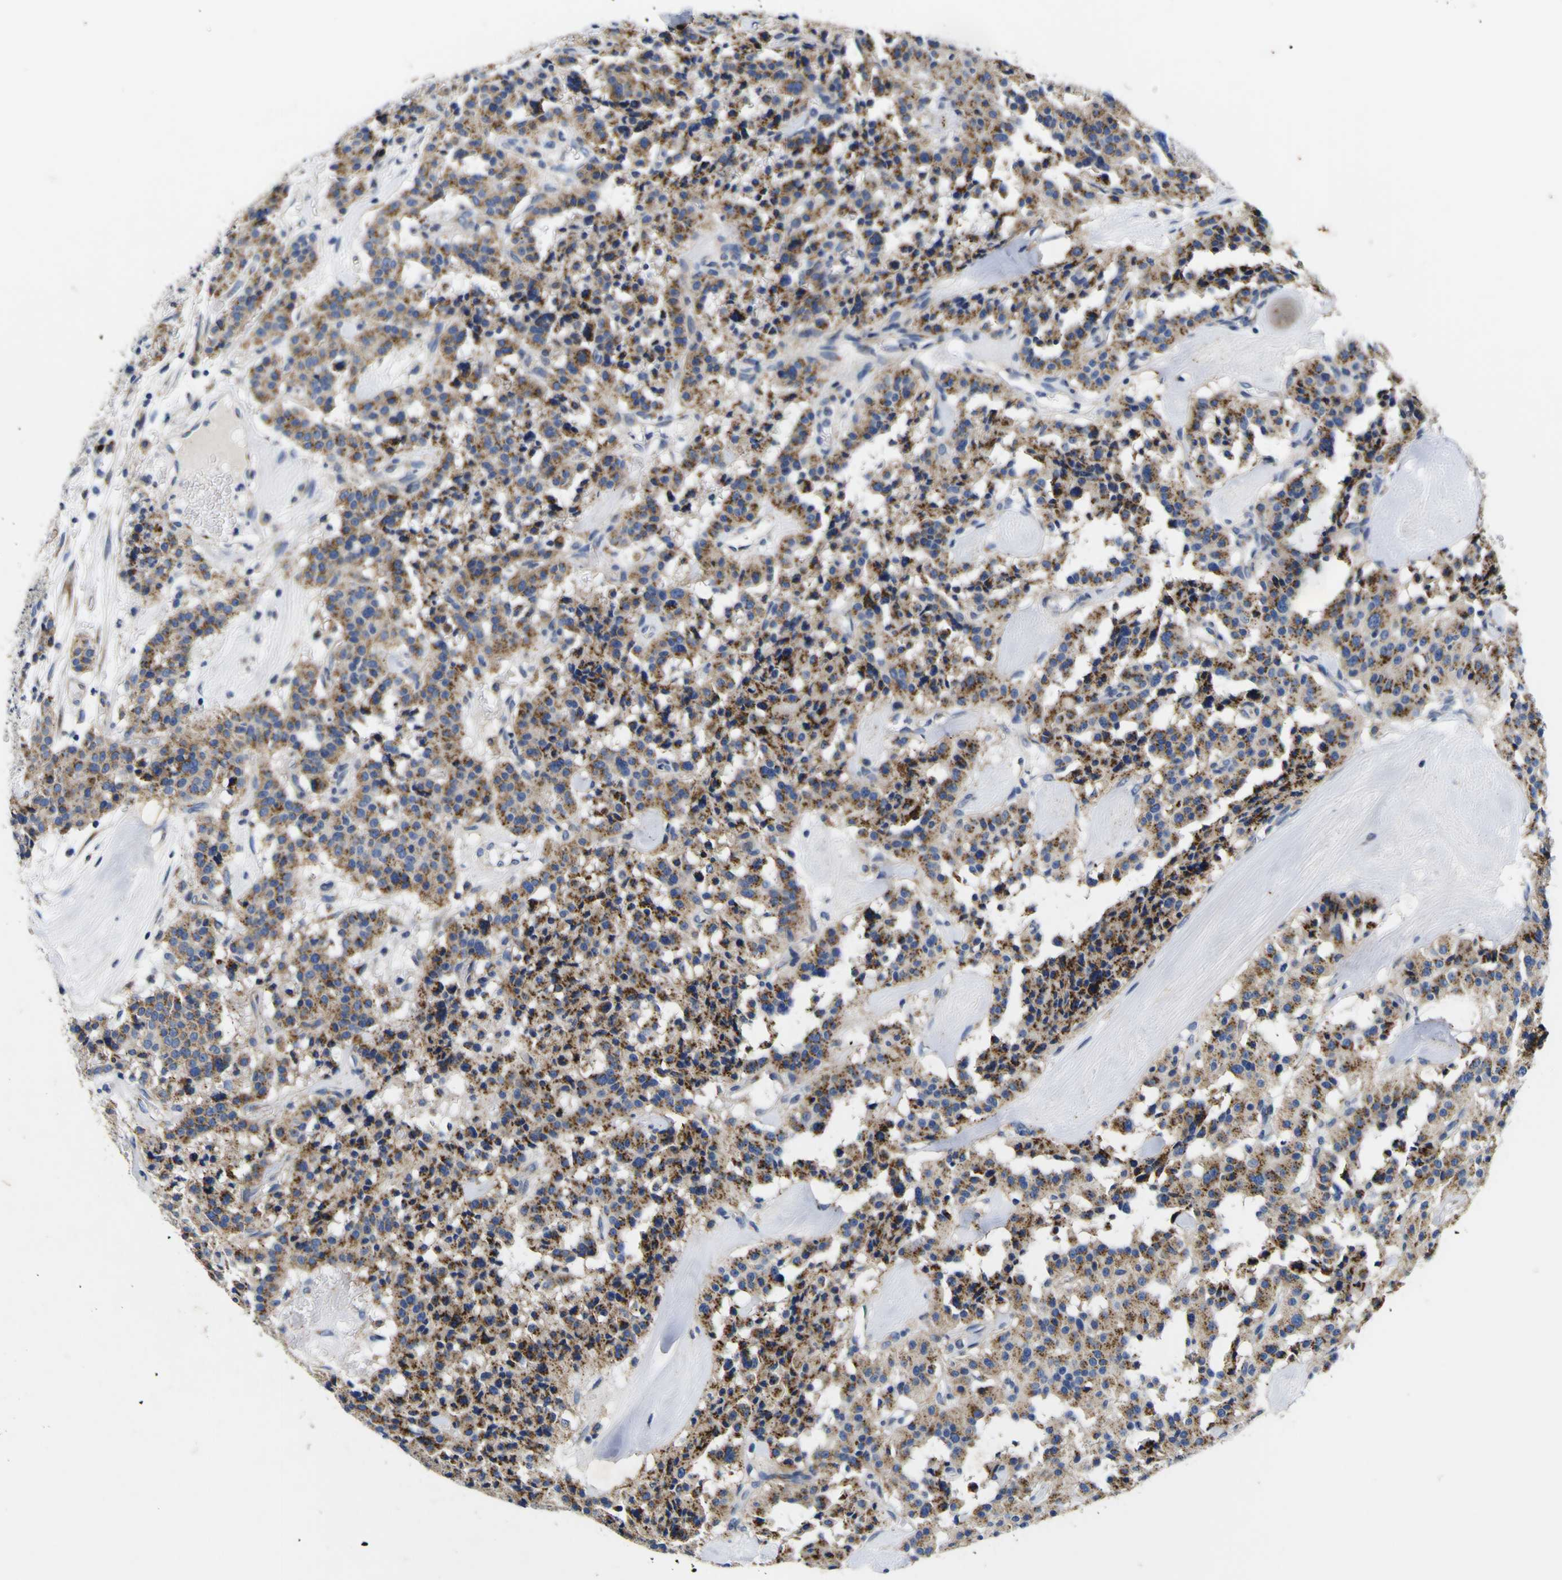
{"staining": {"intensity": "strong", "quantity": ">75%", "location": "cytoplasmic/membranous"}, "tissue": "carcinoid", "cell_type": "Tumor cells", "image_type": "cancer", "snomed": [{"axis": "morphology", "description": "Carcinoid, malignant, NOS"}, {"axis": "topography", "description": "Lung"}], "caption": "Malignant carcinoid was stained to show a protein in brown. There is high levels of strong cytoplasmic/membranous expression in about >75% of tumor cells.", "gene": "COA1", "patient": {"sex": "male", "age": 30}}